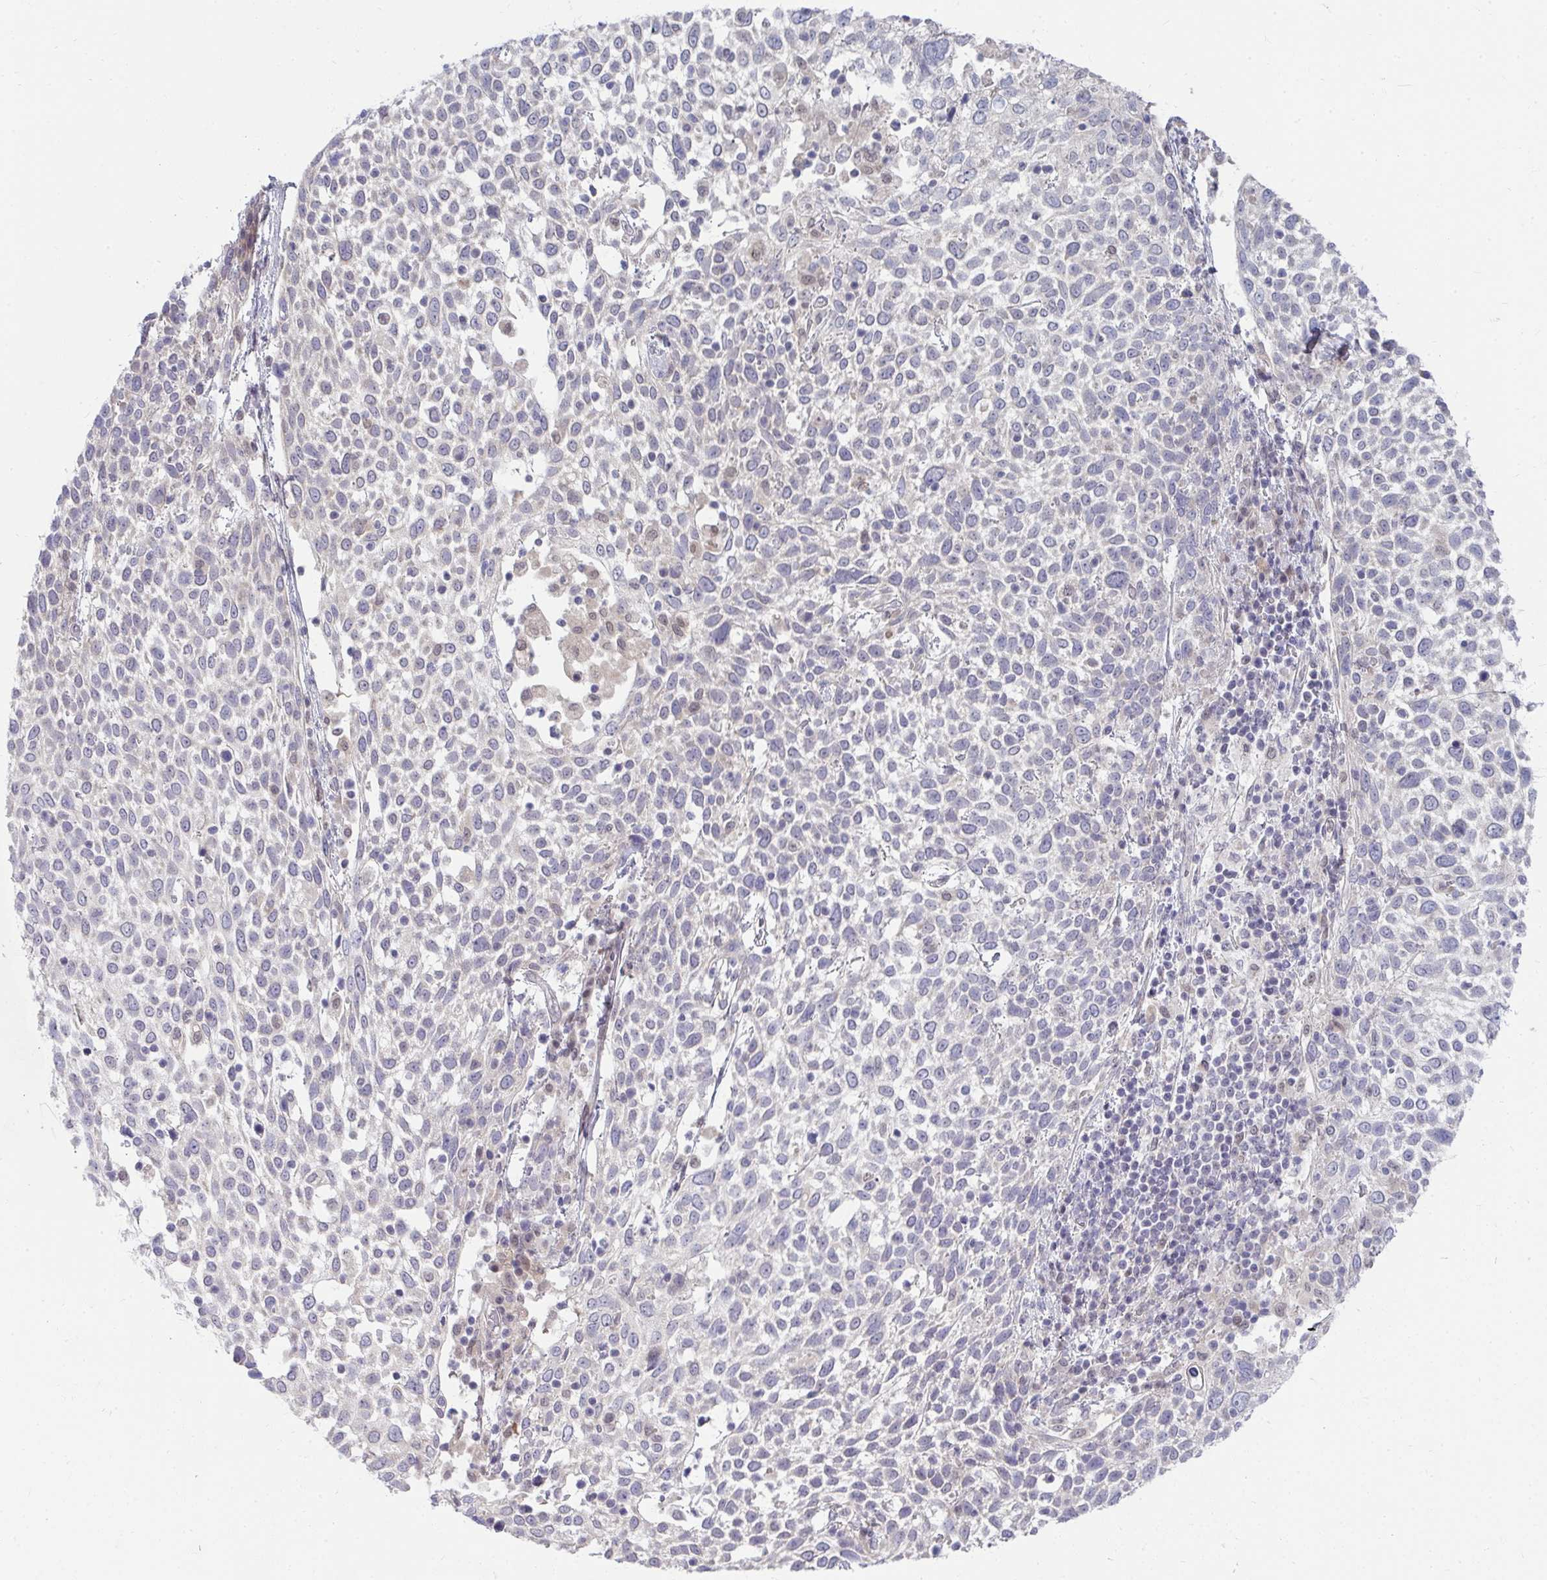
{"staining": {"intensity": "negative", "quantity": "none", "location": "none"}, "tissue": "cervical cancer", "cell_type": "Tumor cells", "image_type": "cancer", "snomed": [{"axis": "morphology", "description": "Squamous cell carcinoma, NOS"}, {"axis": "topography", "description": "Cervix"}], "caption": "An immunohistochemistry histopathology image of cervical cancer is shown. There is no staining in tumor cells of cervical cancer. (DAB IHC visualized using brightfield microscopy, high magnification).", "gene": "MROH8", "patient": {"sex": "female", "age": 61}}